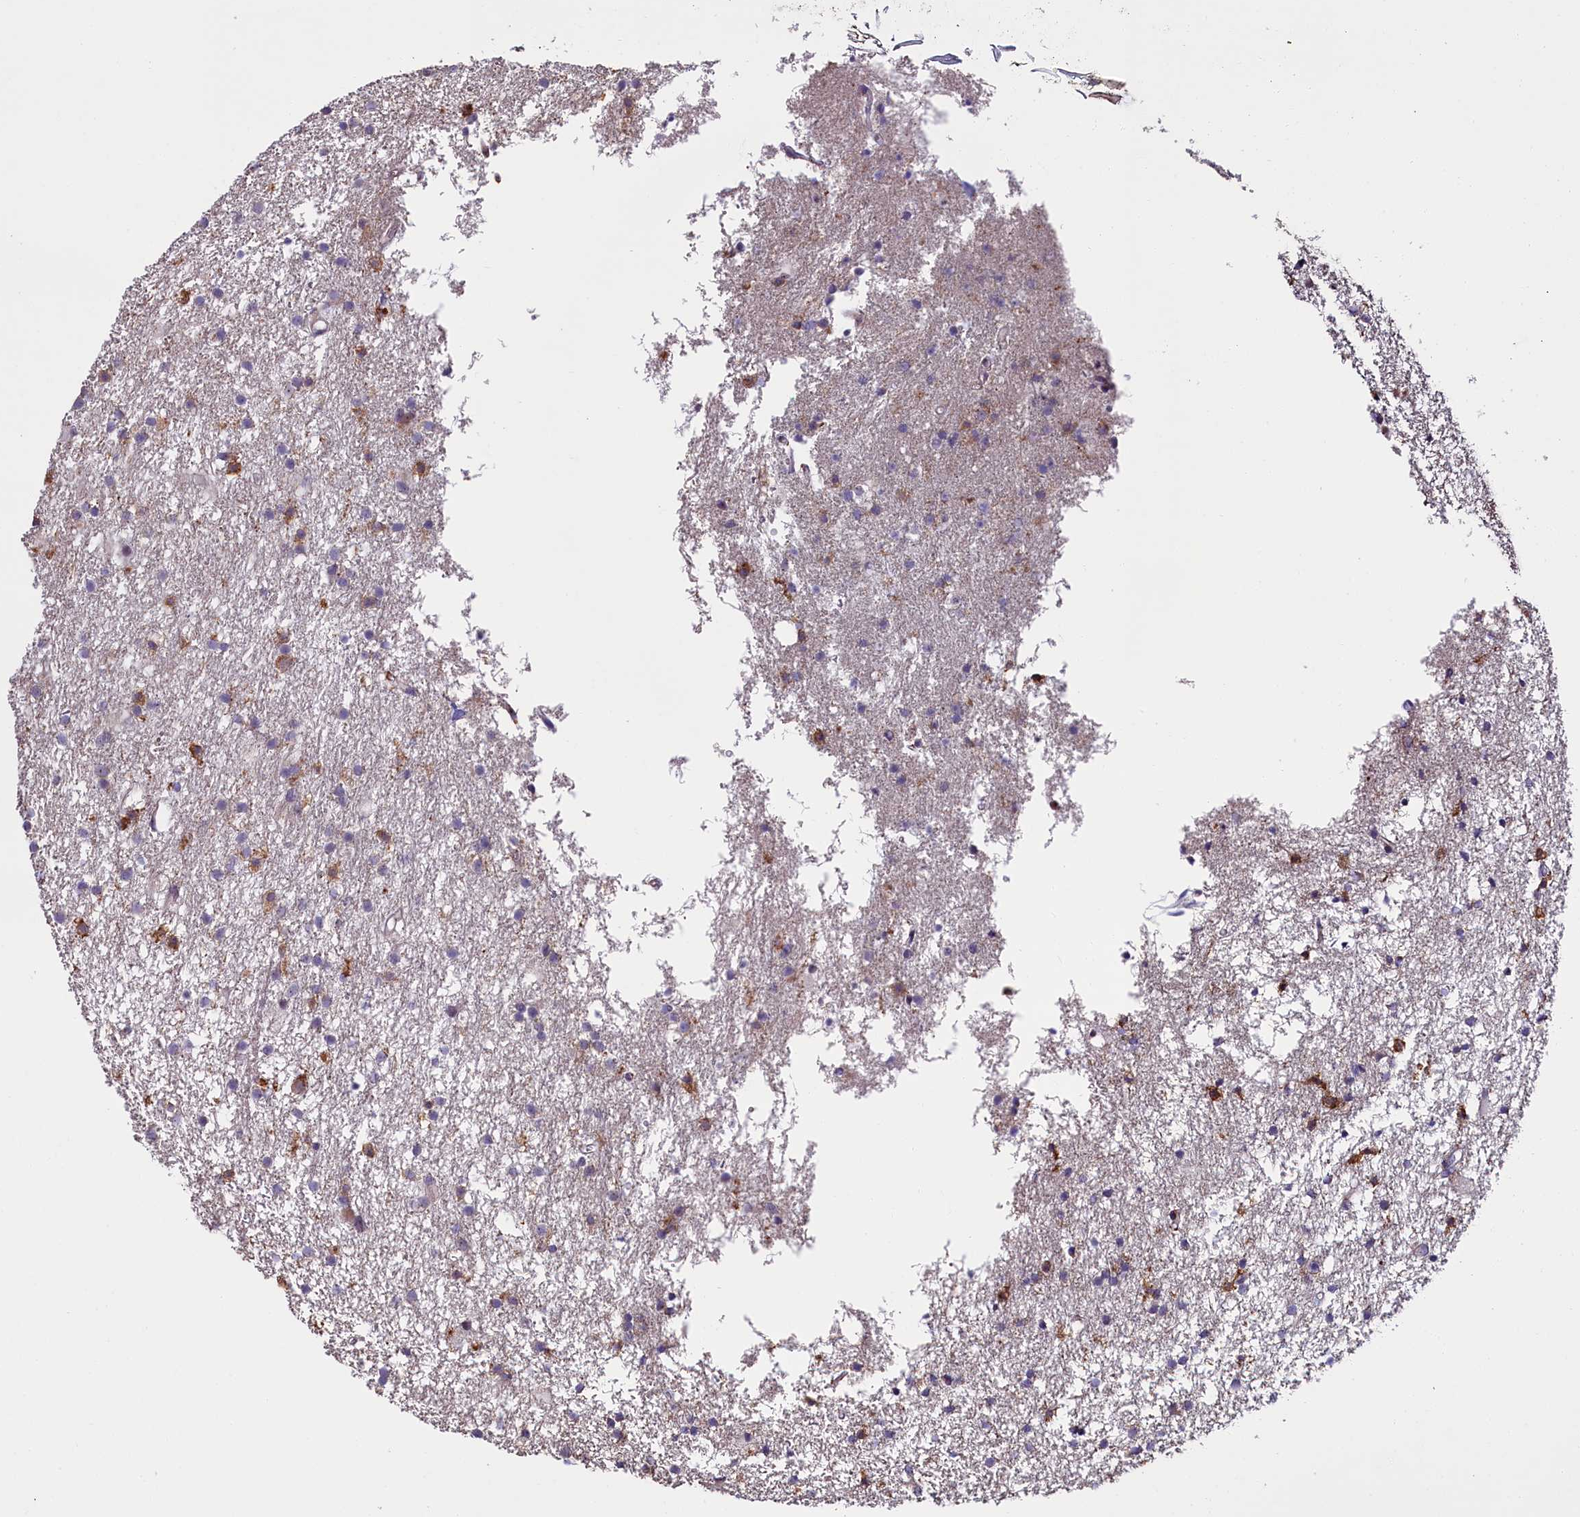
{"staining": {"intensity": "negative", "quantity": "none", "location": "none"}, "tissue": "glioma", "cell_type": "Tumor cells", "image_type": "cancer", "snomed": [{"axis": "morphology", "description": "Glioma, malignant, High grade"}, {"axis": "topography", "description": "Brain"}], "caption": "A photomicrograph of human glioma is negative for staining in tumor cells. (DAB immunohistochemistry (IHC) visualized using brightfield microscopy, high magnification).", "gene": "IL20RA", "patient": {"sex": "male", "age": 77}}